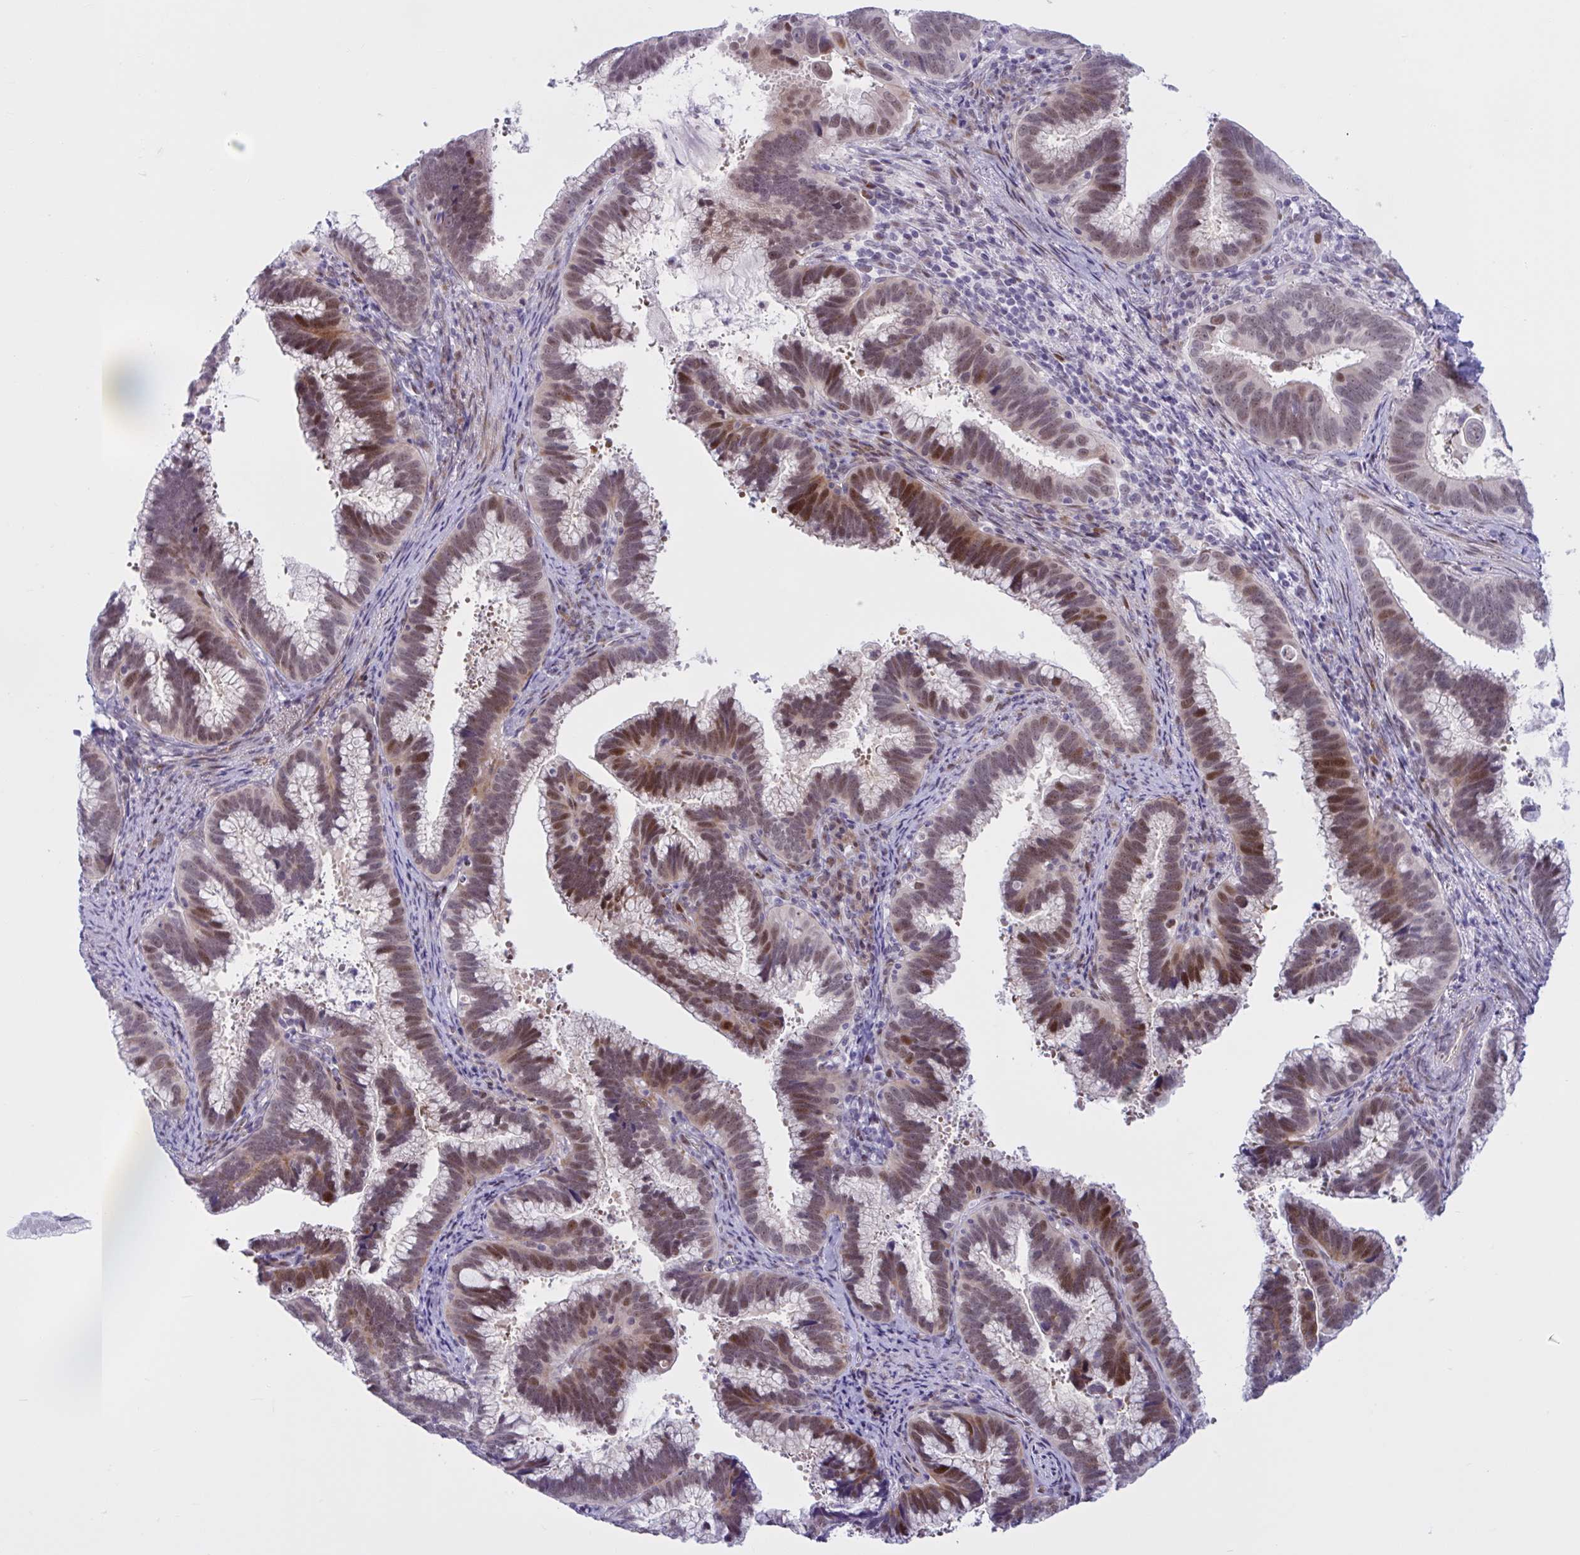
{"staining": {"intensity": "moderate", "quantity": ">75%", "location": "nuclear"}, "tissue": "cervical cancer", "cell_type": "Tumor cells", "image_type": "cancer", "snomed": [{"axis": "morphology", "description": "Adenocarcinoma, NOS"}, {"axis": "topography", "description": "Cervix"}], "caption": "A photomicrograph of cervical cancer (adenocarcinoma) stained for a protein reveals moderate nuclear brown staining in tumor cells.", "gene": "RBL1", "patient": {"sex": "female", "age": 56}}